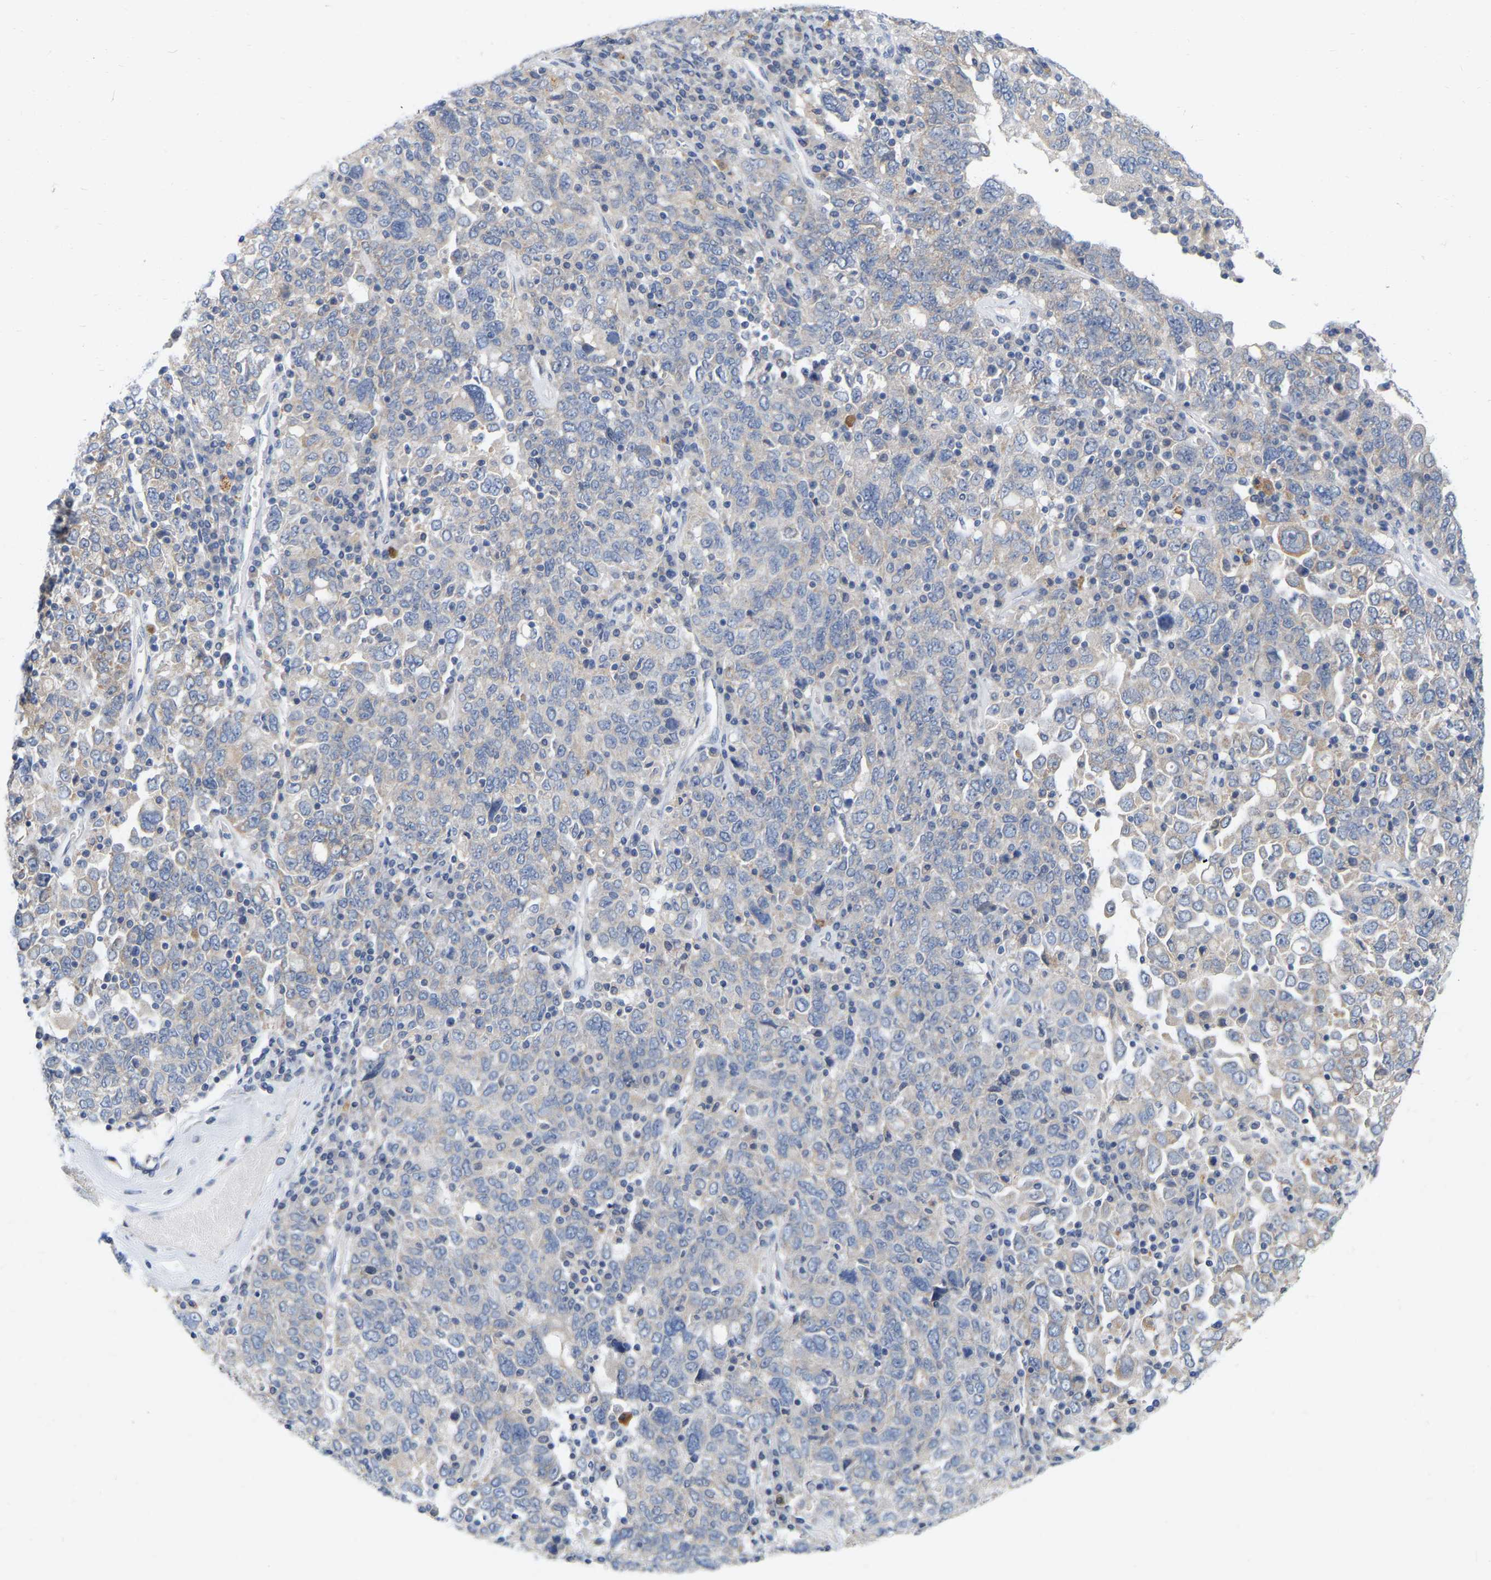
{"staining": {"intensity": "negative", "quantity": "none", "location": "none"}, "tissue": "ovarian cancer", "cell_type": "Tumor cells", "image_type": "cancer", "snomed": [{"axis": "morphology", "description": "Carcinoma, endometroid"}, {"axis": "topography", "description": "Ovary"}], "caption": "Immunohistochemistry of ovarian cancer exhibits no positivity in tumor cells.", "gene": "WIPI2", "patient": {"sex": "female", "age": 62}}